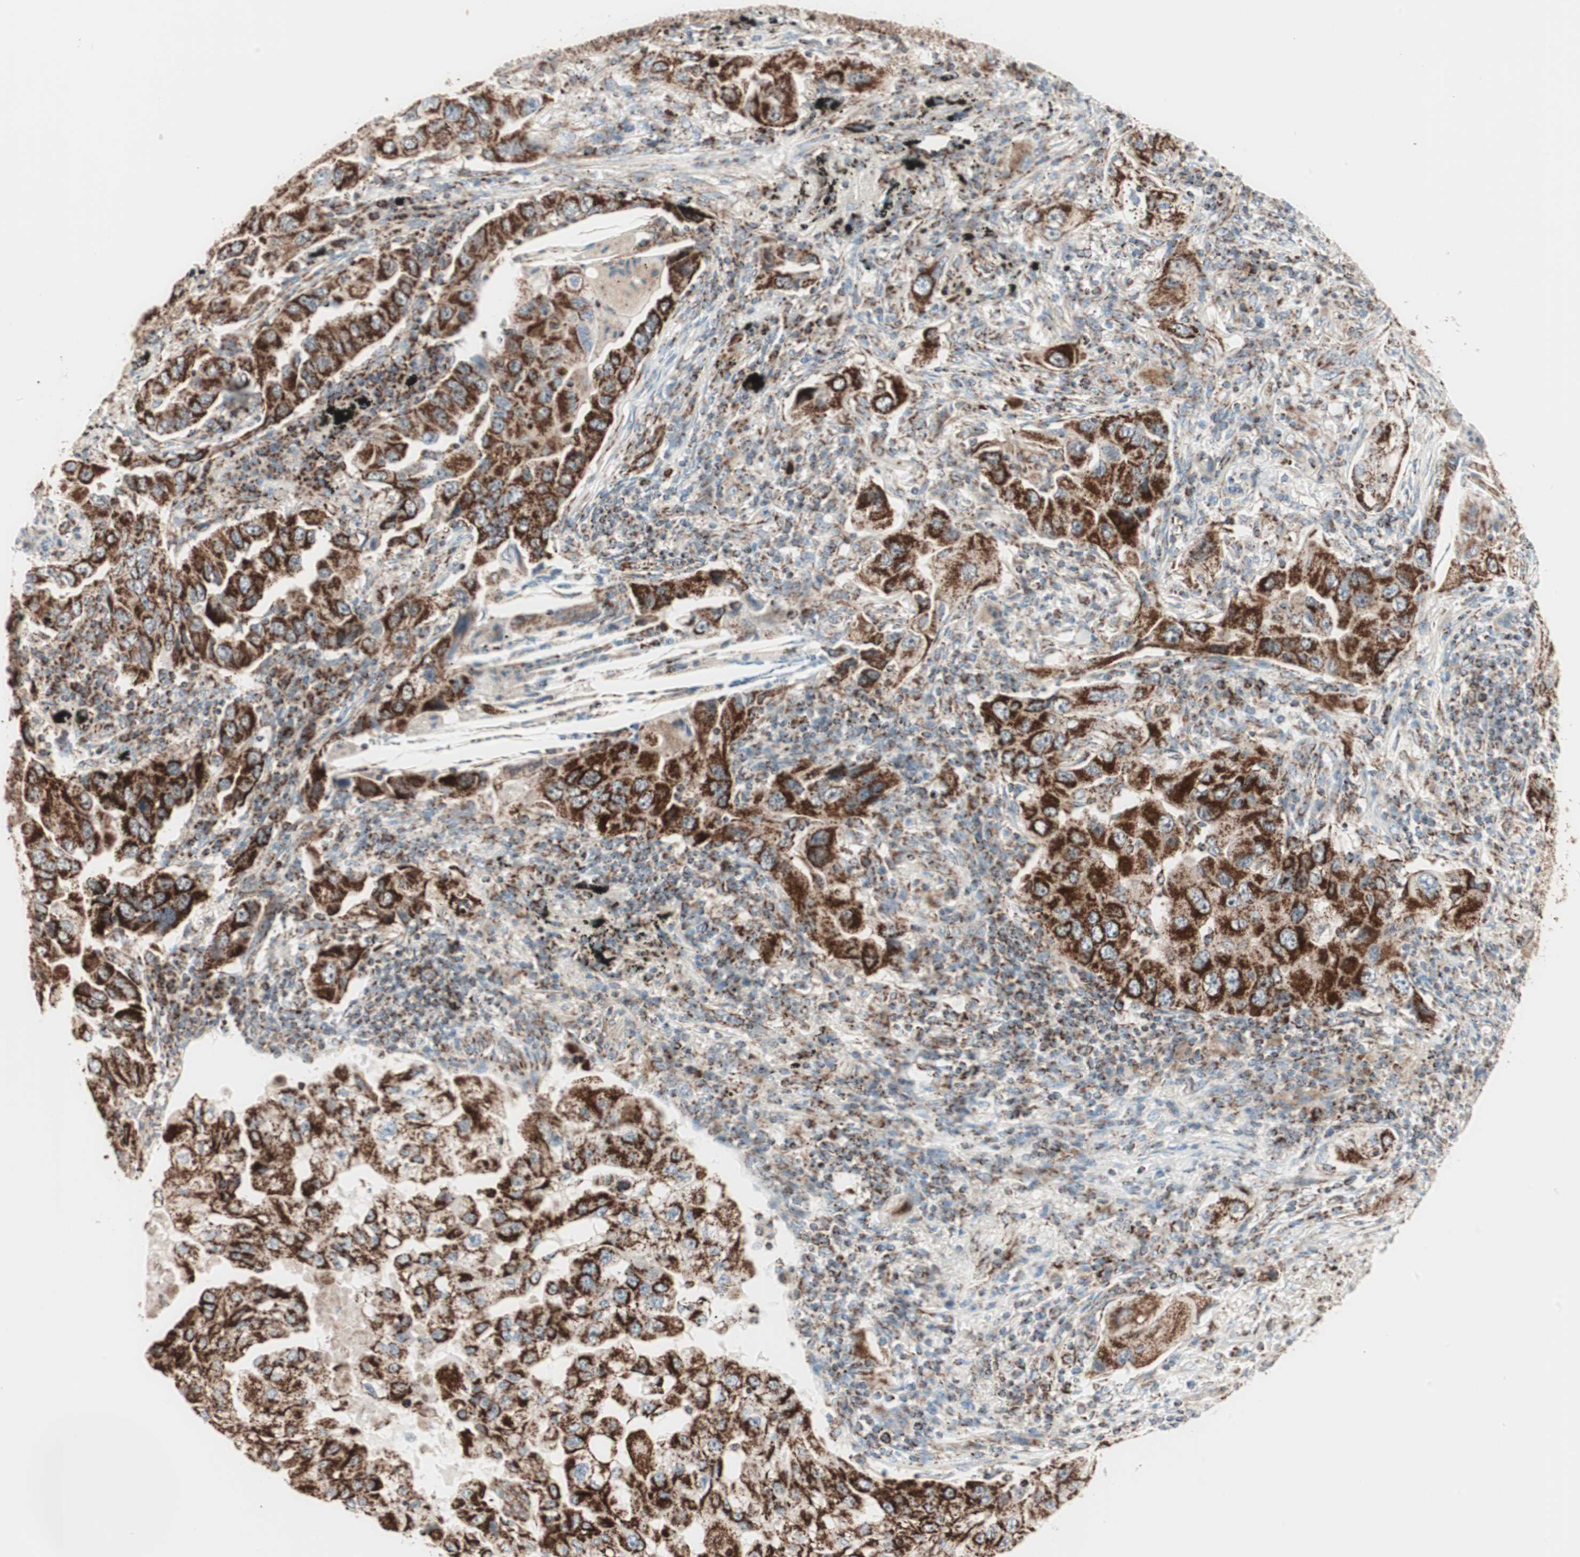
{"staining": {"intensity": "strong", "quantity": ">75%", "location": "cytoplasmic/membranous"}, "tissue": "lung cancer", "cell_type": "Tumor cells", "image_type": "cancer", "snomed": [{"axis": "morphology", "description": "Adenocarcinoma, NOS"}, {"axis": "topography", "description": "Lung"}], "caption": "DAB (3,3'-diaminobenzidine) immunohistochemical staining of adenocarcinoma (lung) demonstrates strong cytoplasmic/membranous protein expression in about >75% of tumor cells.", "gene": "TOMM20", "patient": {"sex": "female", "age": 65}}